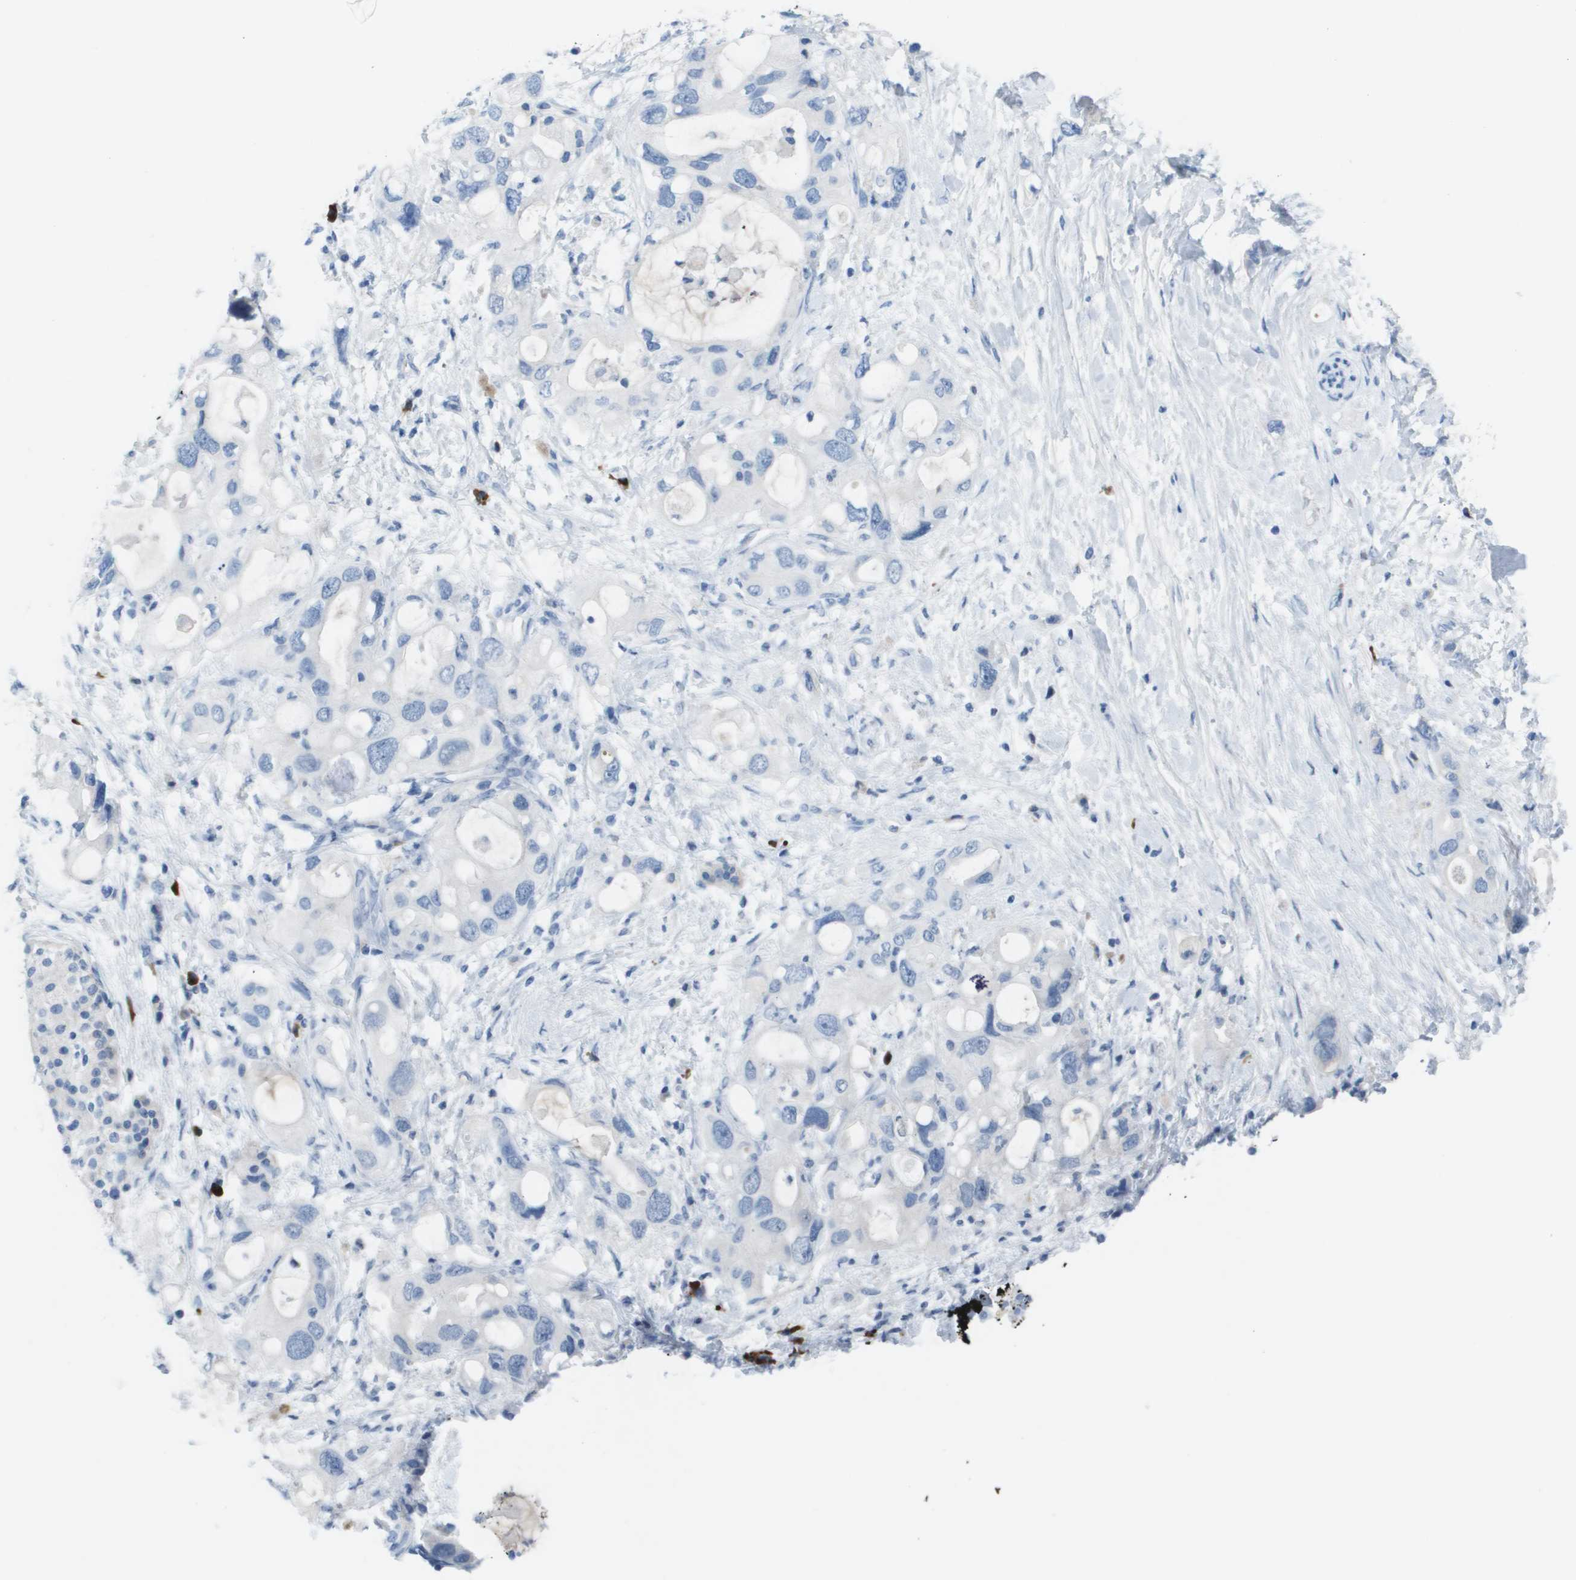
{"staining": {"intensity": "negative", "quantity": "none", "location": "none"}, "tissue": "pancreatic cancer", "cell_type": "Tumor cells", "image_type": "cancer", "snomed": [{"axis": "morphology", "description": "Adenocarcinoma, NOS"}, {"axis": "topography", "description": "Pancreas"}], "caption": "Pancreatic cancer stained for a protein using immunohistochemistry (IHC) demonstrates no staining tumor cells.", "gene": "GPR18", "patient": {"sex": "female", "age": 56}}